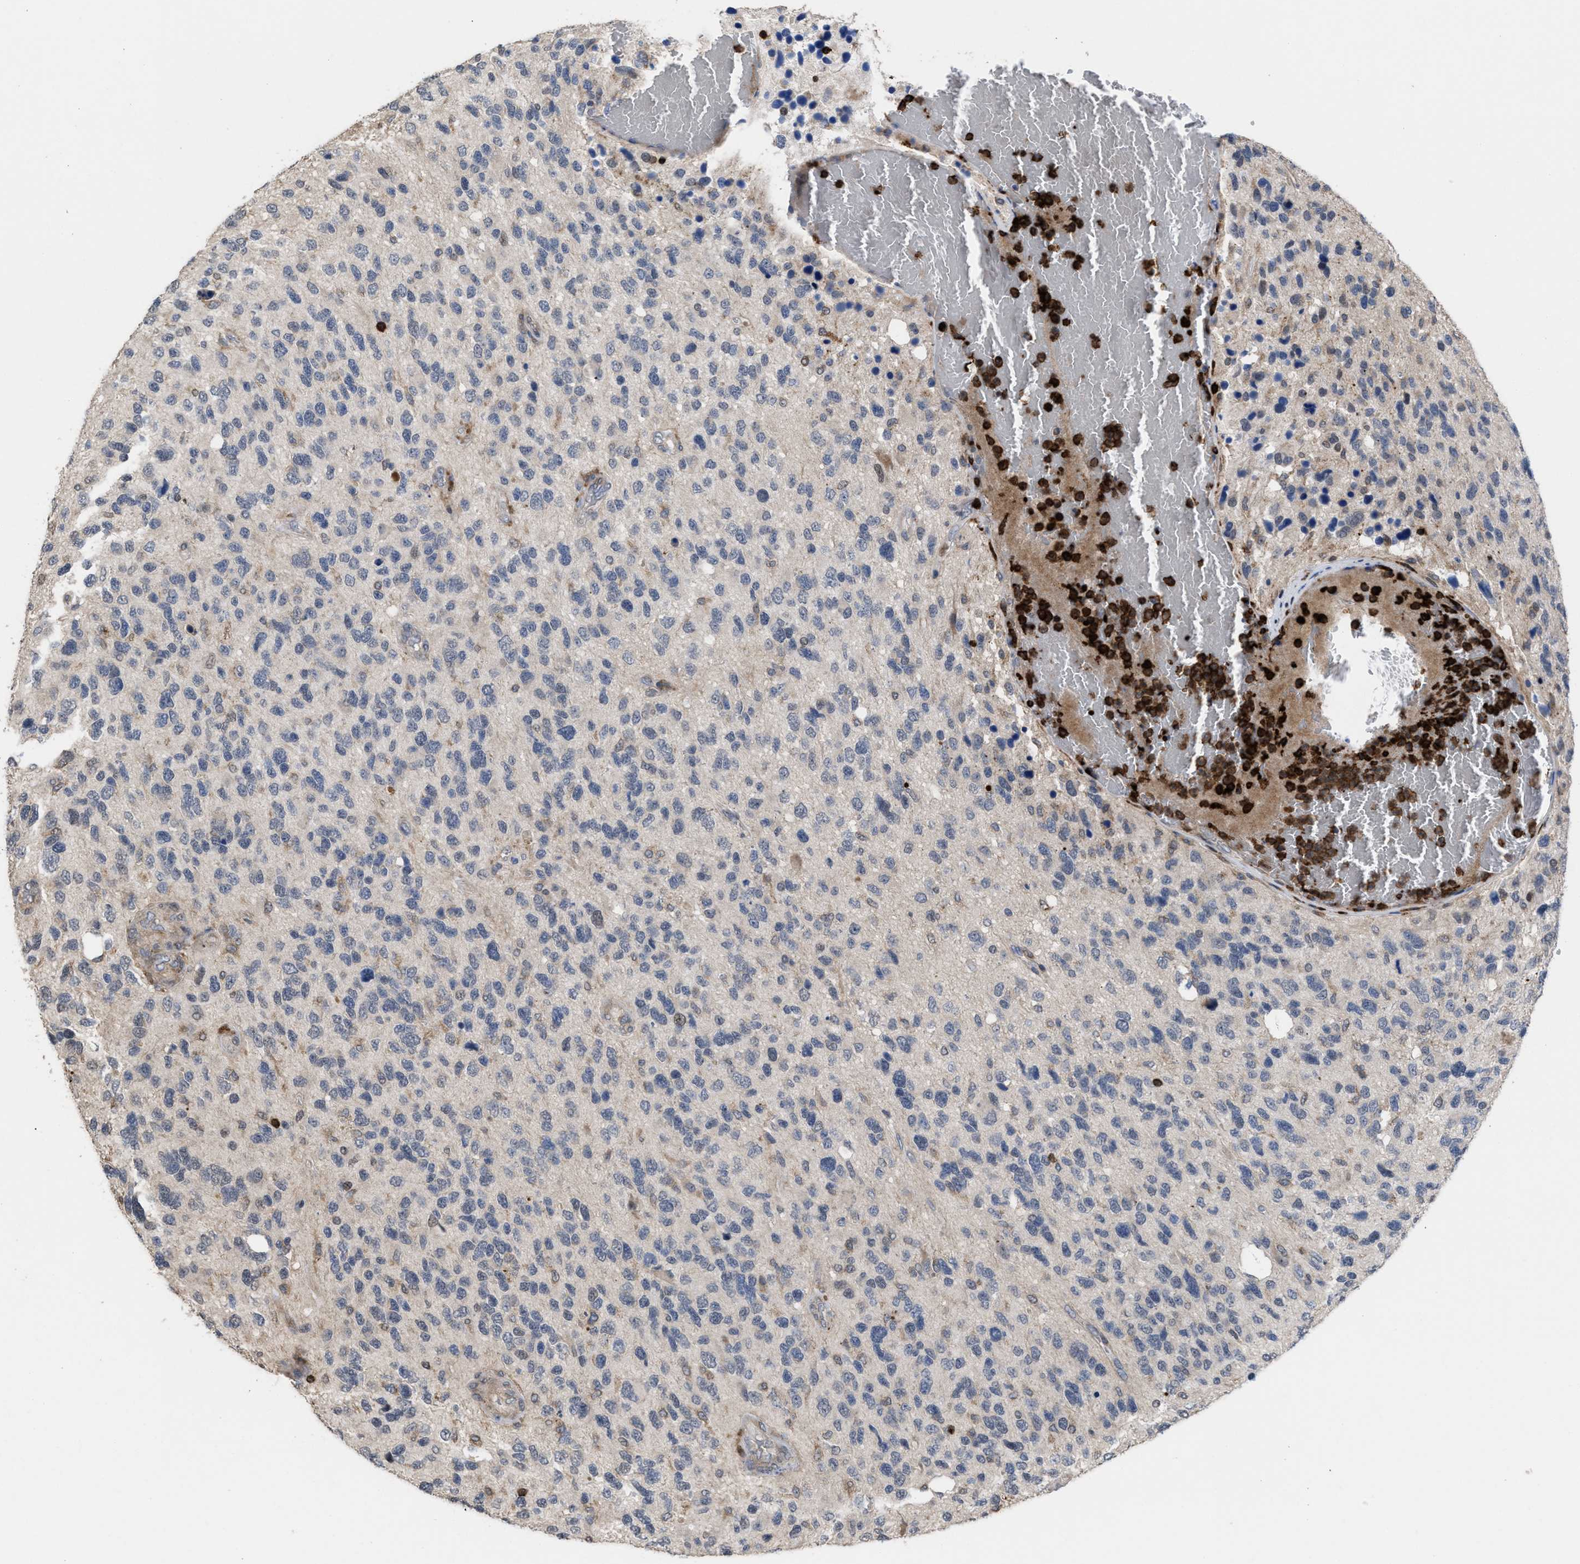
{"staining": {"intensity": "negative", "quantity": "none", "location": "none"}, "tissue": "glioma", "cell_type": "Tumor cells", "image_type": "cancer", "snomed": [{"axis": "morphology", "description": "Glioma, malignant, High grade"}, {"axis": "topography", "description": "Brain"}], "caption": "High magnification brightfield microscopy of glioma stained with DAB (brown) and counterstained with hematoxylin (blue): tumor cells show no significant expression.", "gene": "PTPRE", "patient": {"sex": "female", "age": 58}}